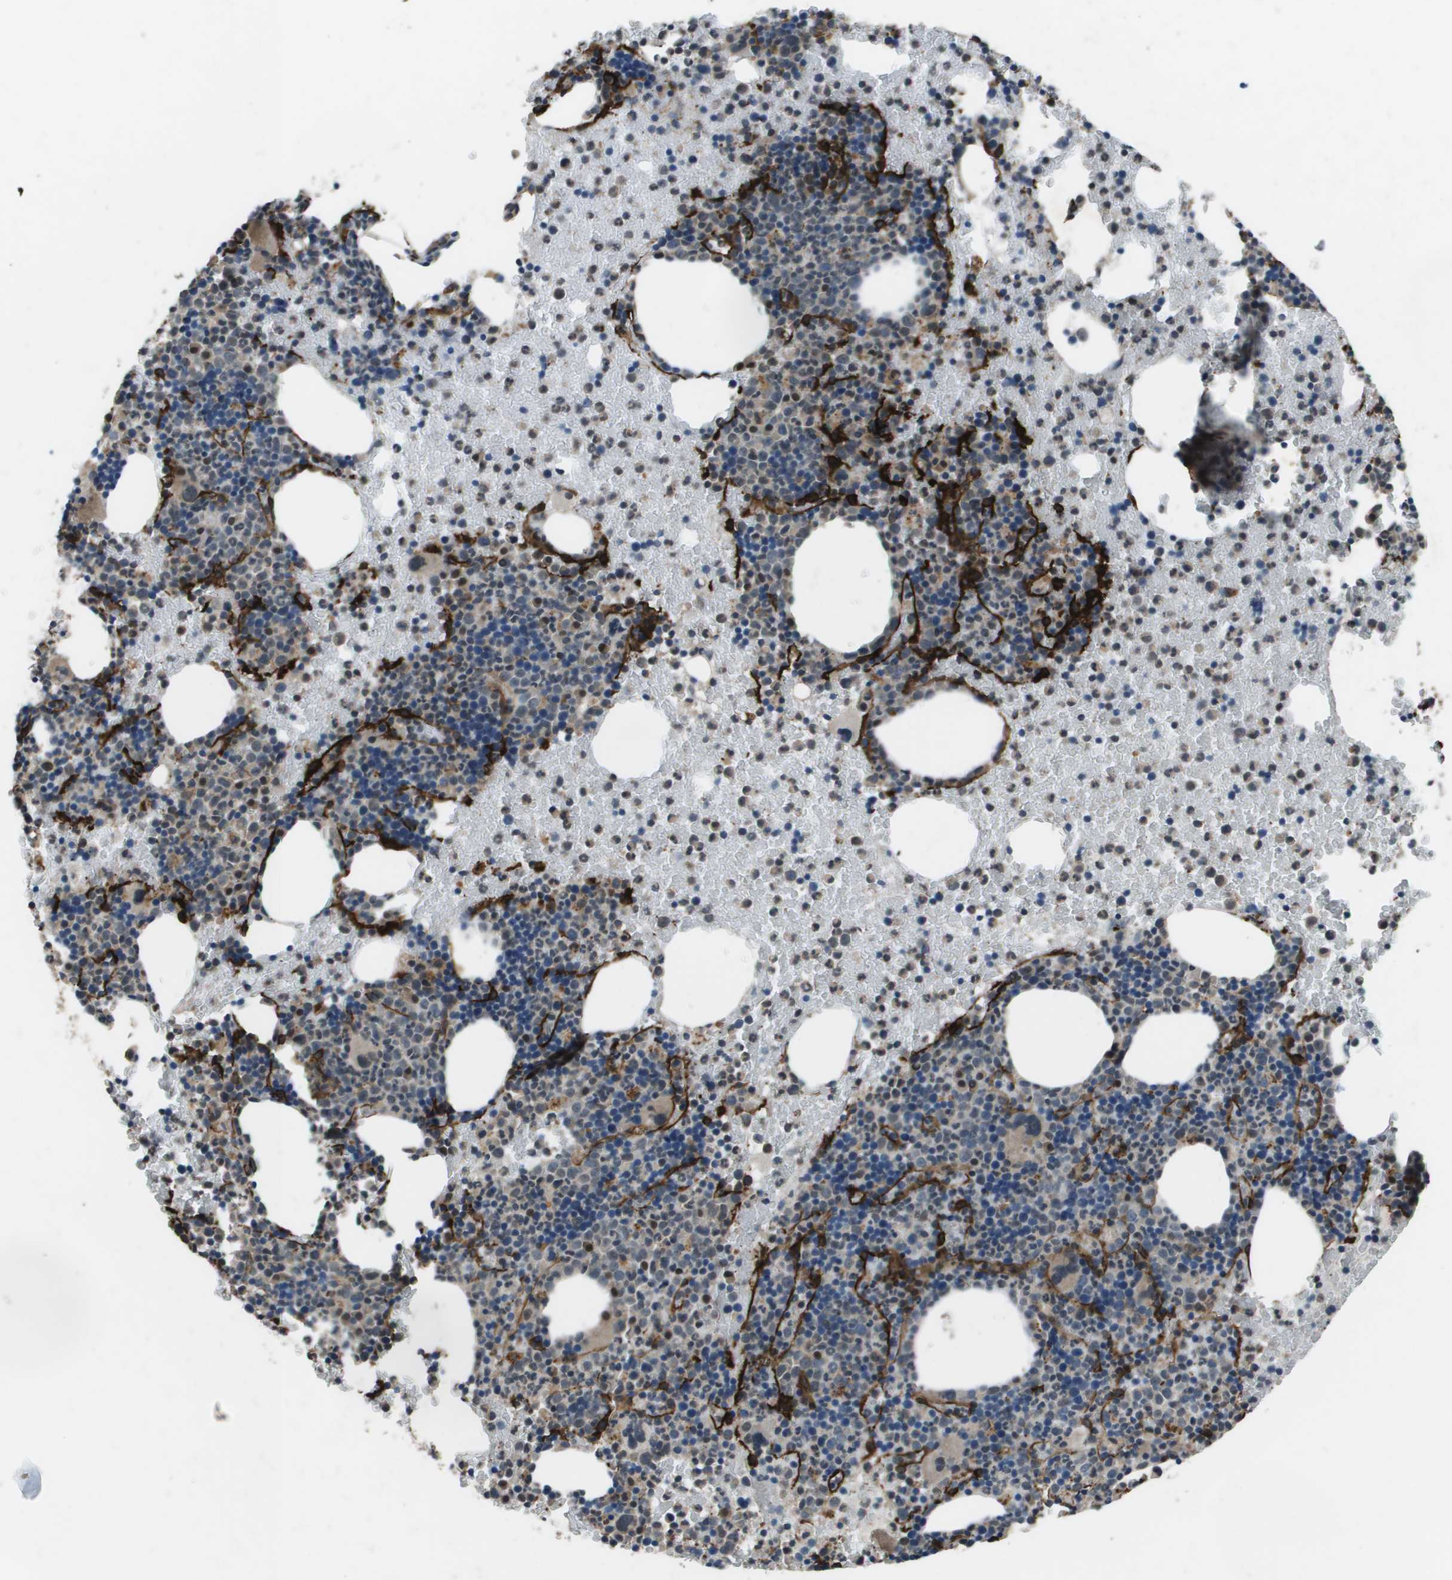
{"staining": {"intensity": "moderate", "quantity": "<25%", "location": "cytoplasmic/membranous,nuclear"}, "tissue": "bone marrow", "cell_type": "Hematopoietic cells", "image_type": "normal", "snomed": [{"axis": "morphology", "description": "Normal tissue, NOS"}, {"axis": "morphology", "description": "Inflammation, NOS"}, {"axis": "topography", "description": "Bone marrow"}], "caption": "A photomicrograph showing moderate cytoplasmic/membranous,nuclear positivity in about <25% of hematopoietic cells in normal bone marrow, as visualized by brown immunohistochemical staining.", "gene": "GOSR2", "patient": {"sex": "male", "age": 72}}